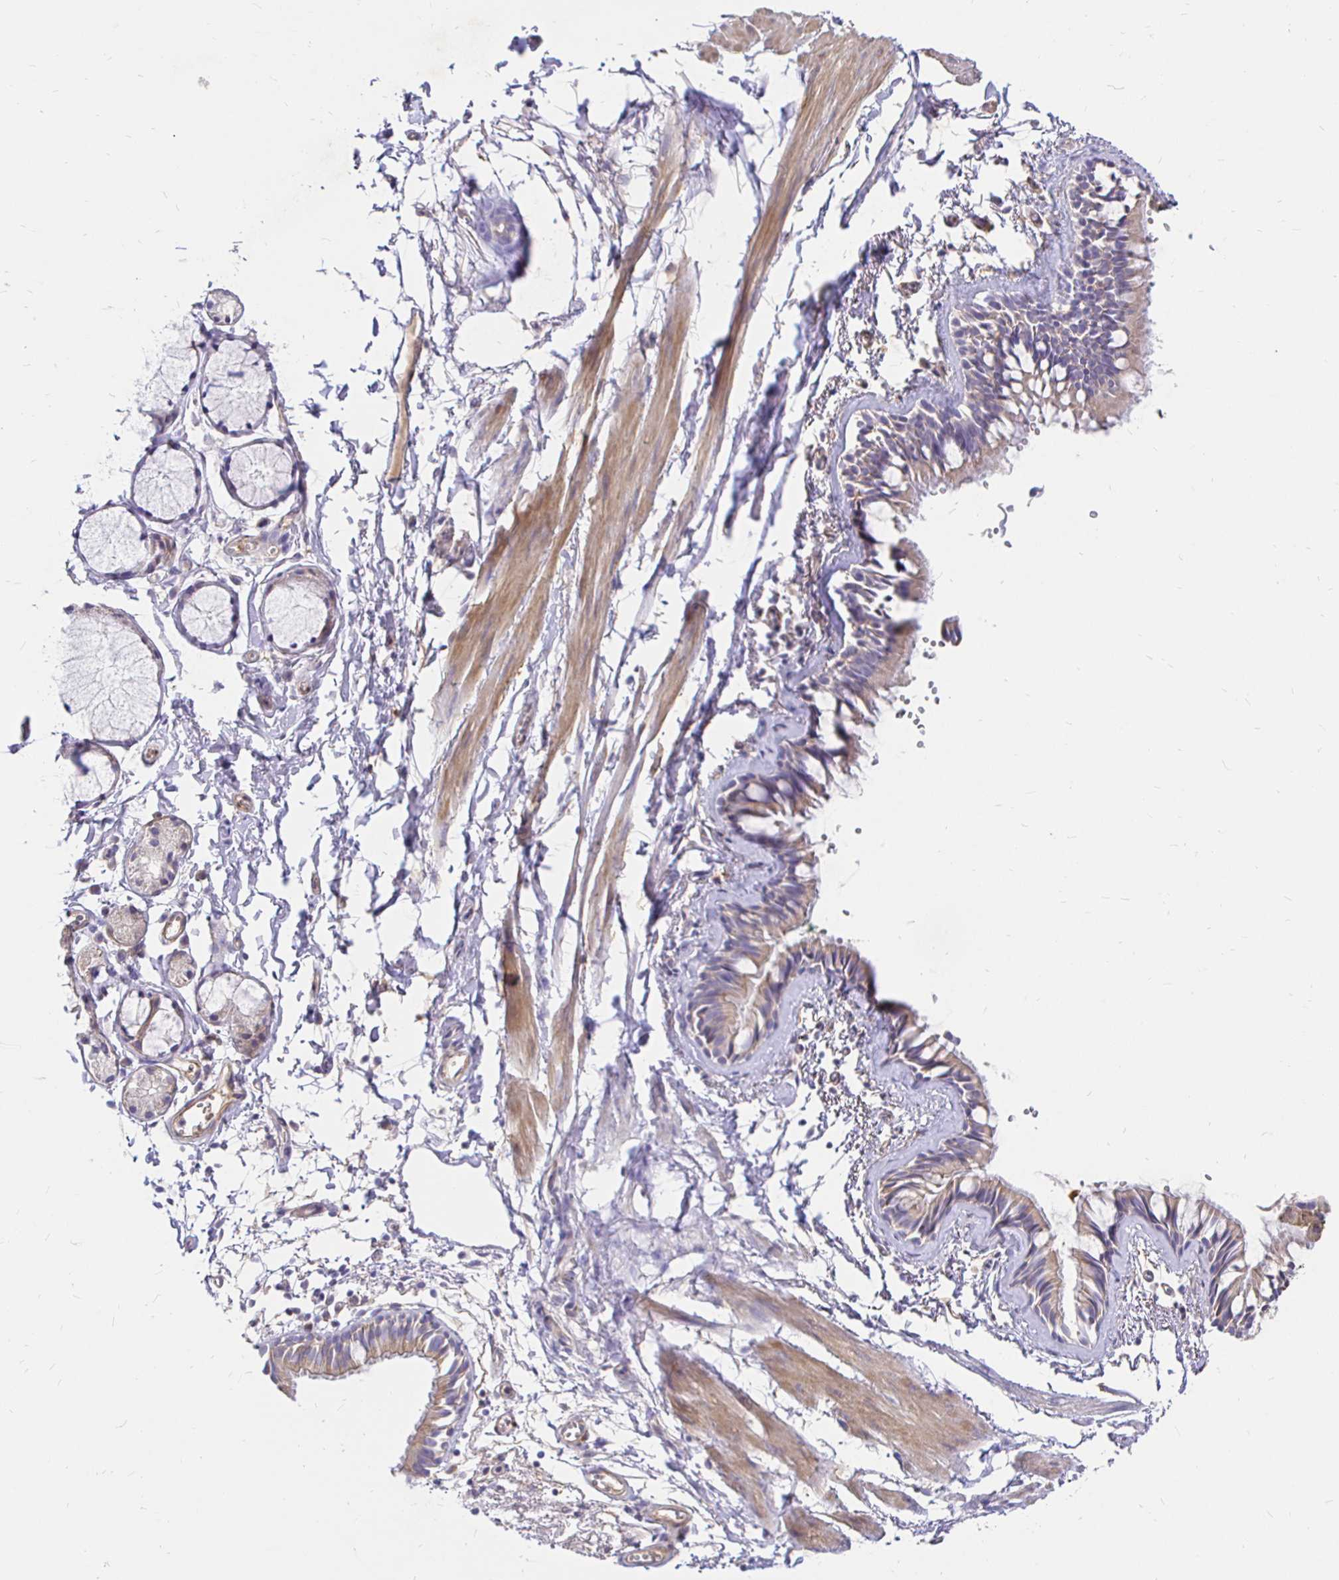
{"staining": {"intensity": "weak", "quantity": ">75%", "location": "cytoplasmic/membranous"}, "tissue": "bronchus", "cell_type": "Respiratory epithelial cells", "image_type": "normal", "snomed": [{"axis": "morphology", "description": "Normal tissue, NOS"}, {"axis": "topography", "description": "Bronchus"}], "caption": "A brown stain highlights weak cytoplasmic/membranous positivity of a protein in respiratory epithelial cells of benign human bronchus.", "gene": "PALM2AKAP2", "patient": {"sex": "female", "age": 59}}